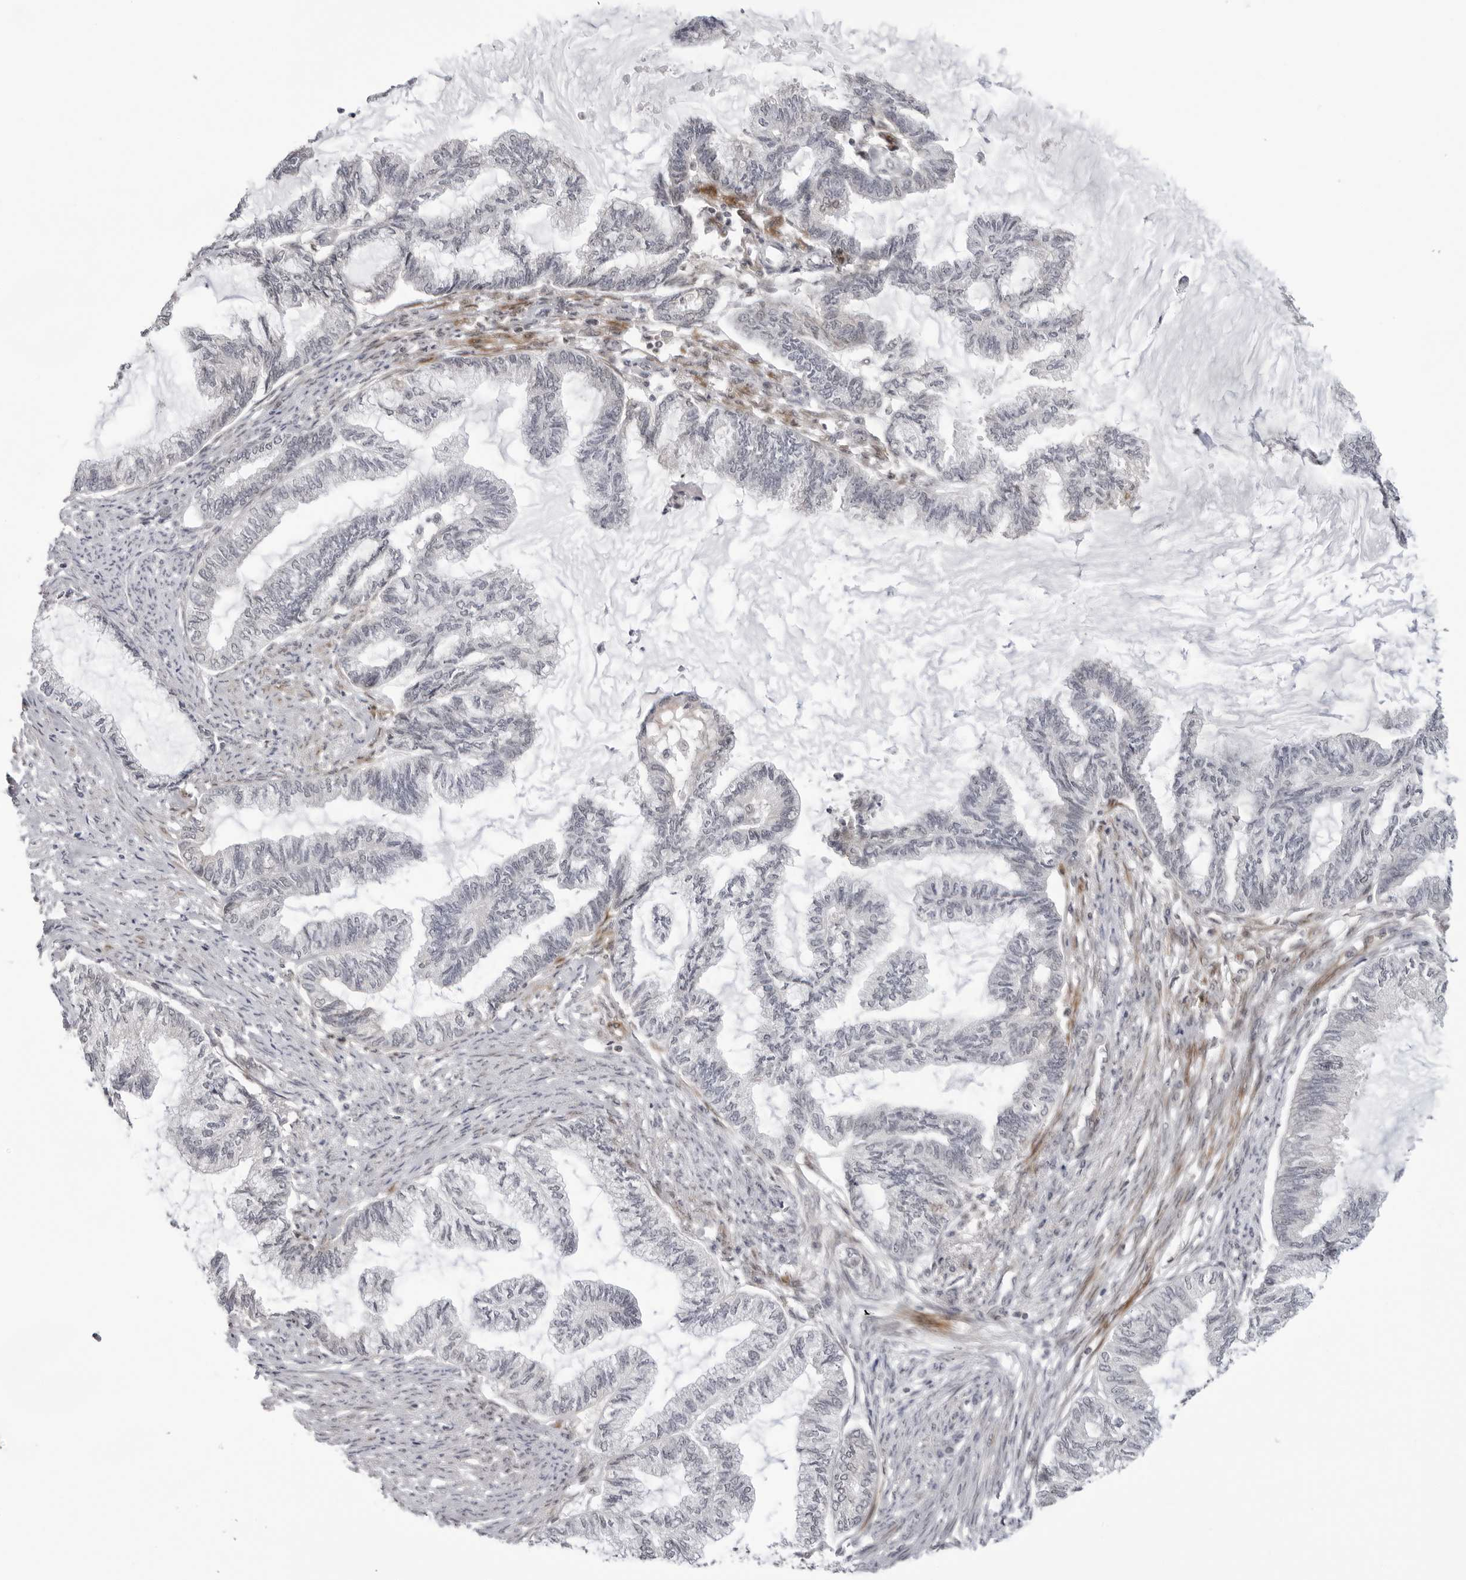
{"staining": {"intensity": "negative", "quantity": "none", "location": "none"}, "tissue": "endometrial cancer", "cell_type": "Tumor cells", "image_type": "cancer", "snomed": [{"axis": "morphology", "description": "Adenocarcinoma, NOS"}, {"axis": "topography", "description": "Endometrium"}], "caption": "A photomicrograph of human adenocarcinoma (endometrial) is negative for staining in tumor cells.", "gene": "ADAMTS5", "patient": {"sex": "female", "age": 86}}